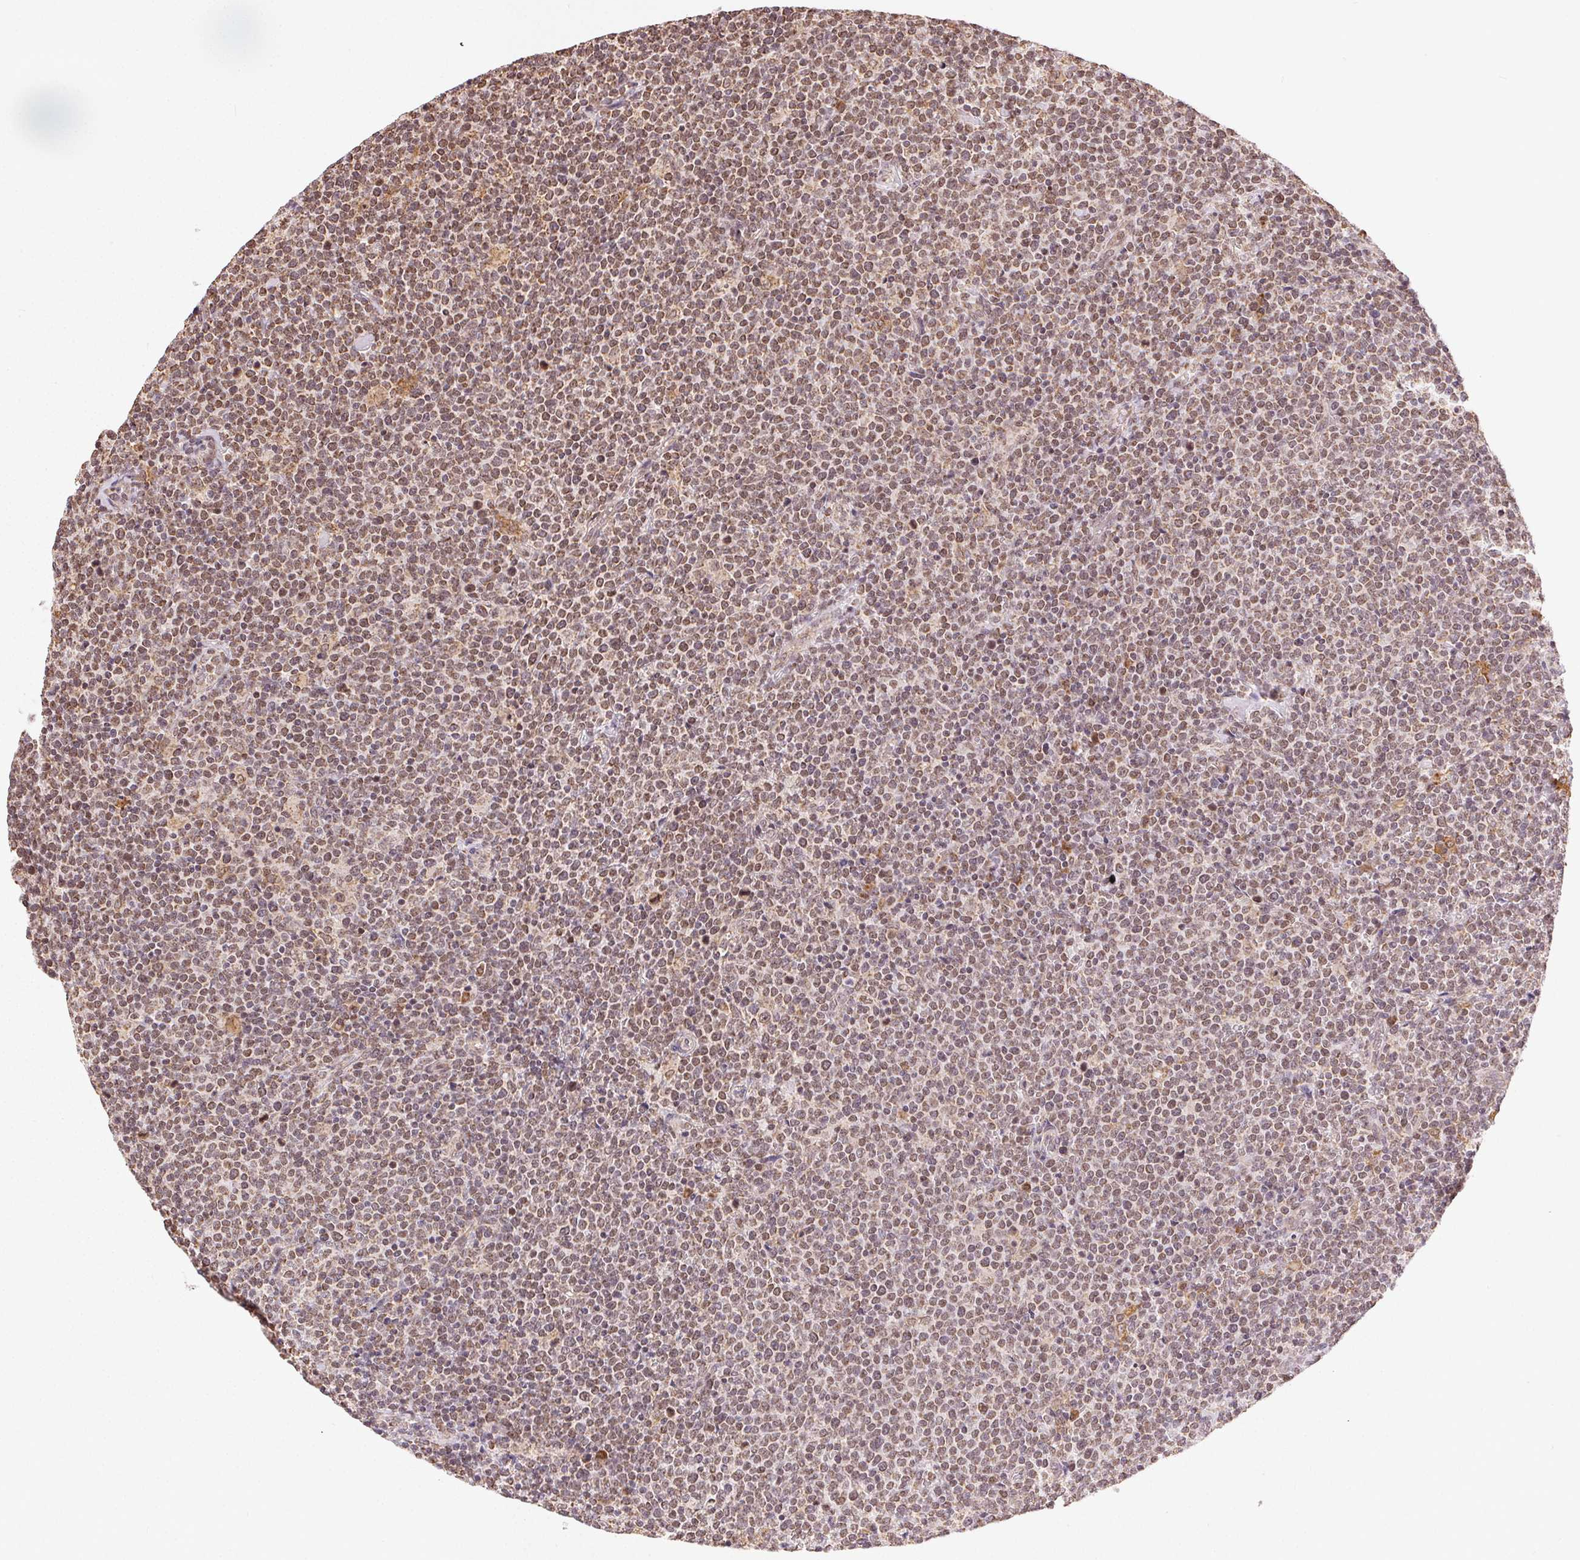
{"staining": {"intensity": "moderate", "quantity": ">75%", "location": "nuclear"}, "tissue": "lymphoma", "cell_type": "Tumor cells", "image_type": "cancer", "snomed": [{"axis": "morphology", "description": "Malignant lymphoma, non-Hodgkin's type, High grade"}, {"axis": "topography", "description": "Lymph node"}], "caption": "This image displays immunohistochemistry staining of human lymphoma, with medium moderate nuclear positivity in approximately >75% of tumor cells.", "gene": "PIWIL4", "patient": {"sex": "male", "age": 61}}